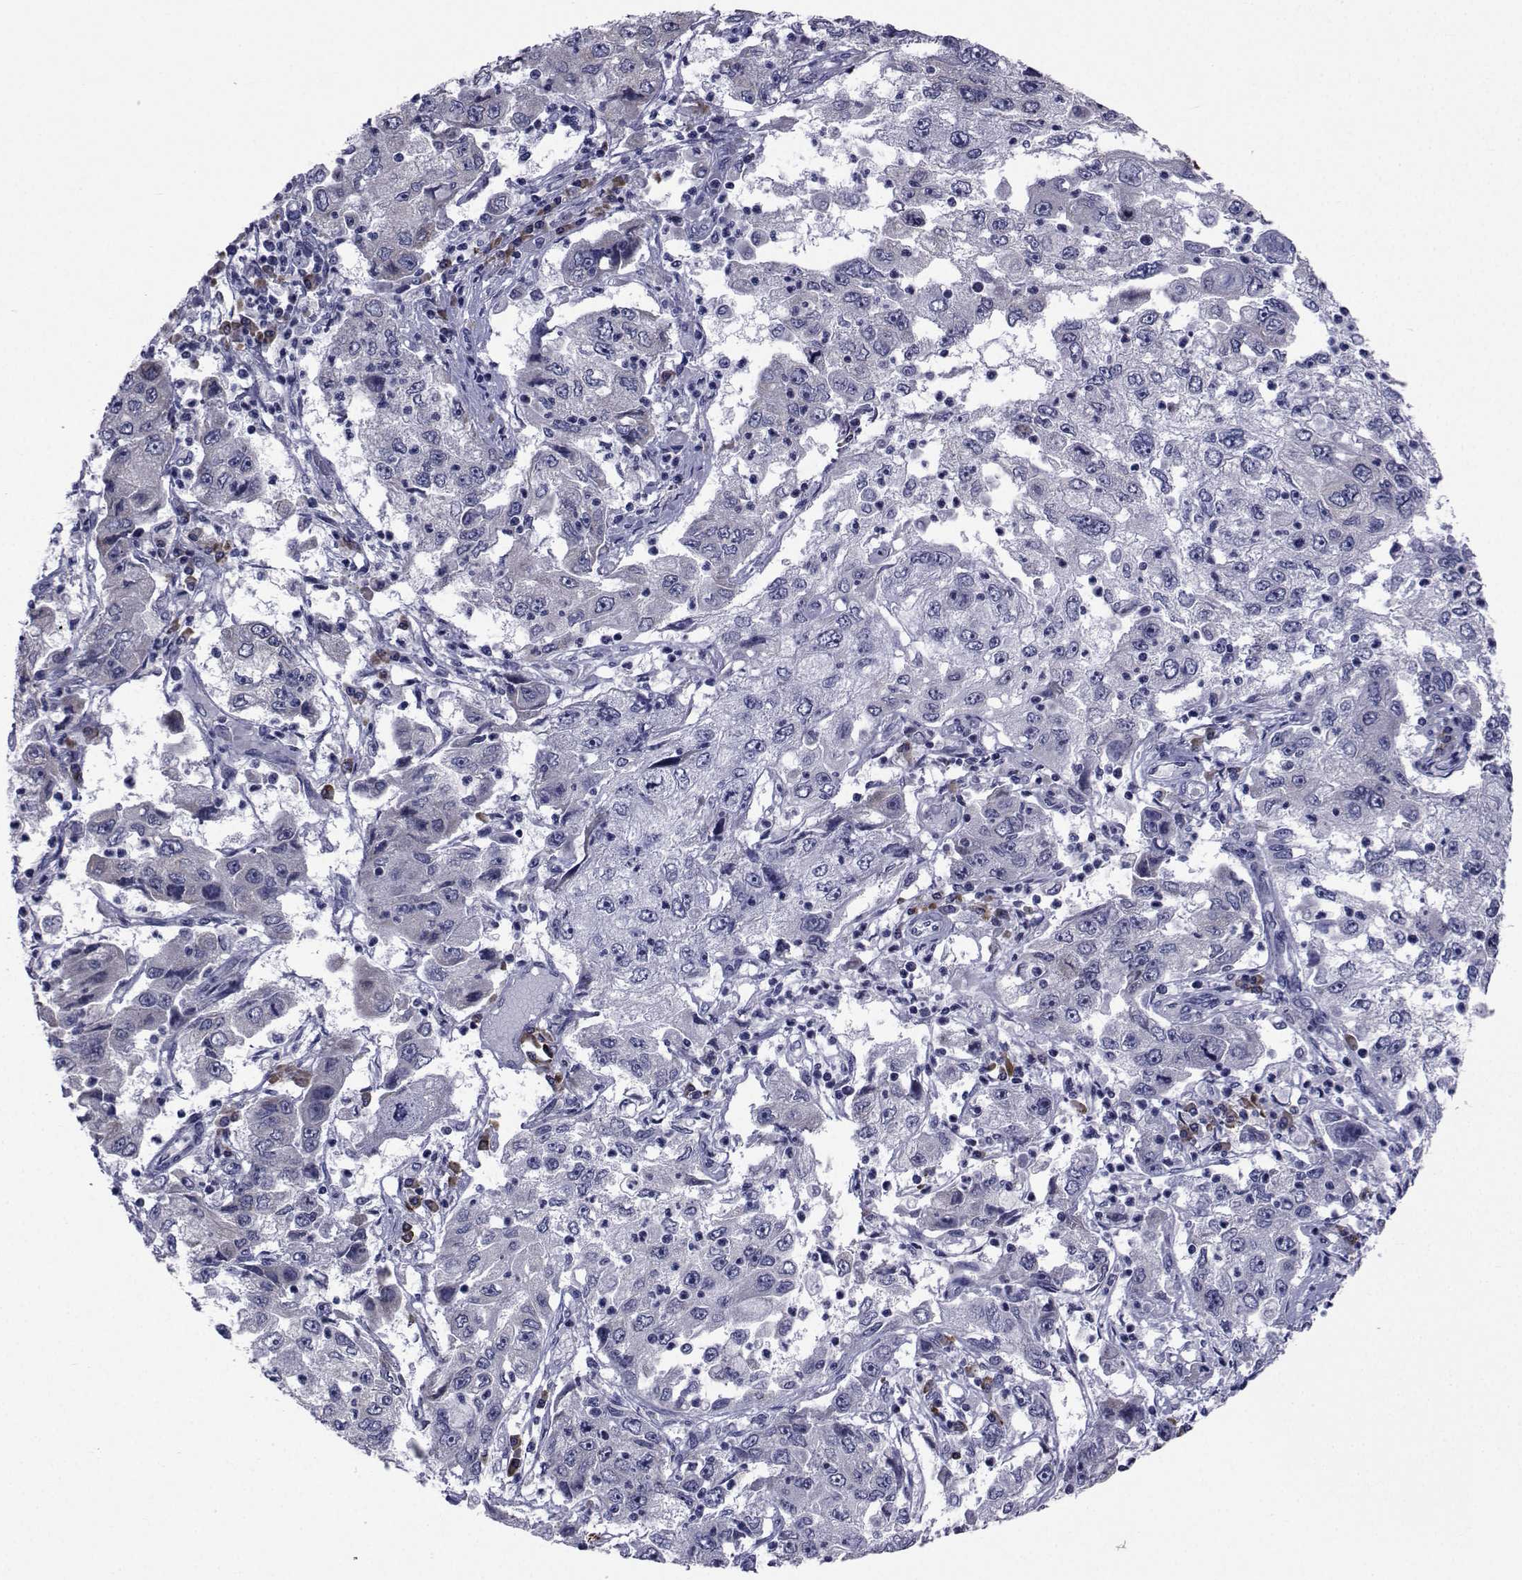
{"staining": {"intensity": "negative", "quantity": "none", "location": "none"}, "tissue": "cervical cancer", "cell_type": "Tumor cells", "image_type": "cancer", "snomed": [{"axis": "morphology", "description": "Squamous cell carcinoma, NOS"}, {"axis": "topography", "description": "Cervix"}], "caption": "IHC of human cervical squamous cell carcinoma exhibits no expression in tumor cells.", "gene": "ROPN1", "patient": {"sex": "female", "age": 36}}